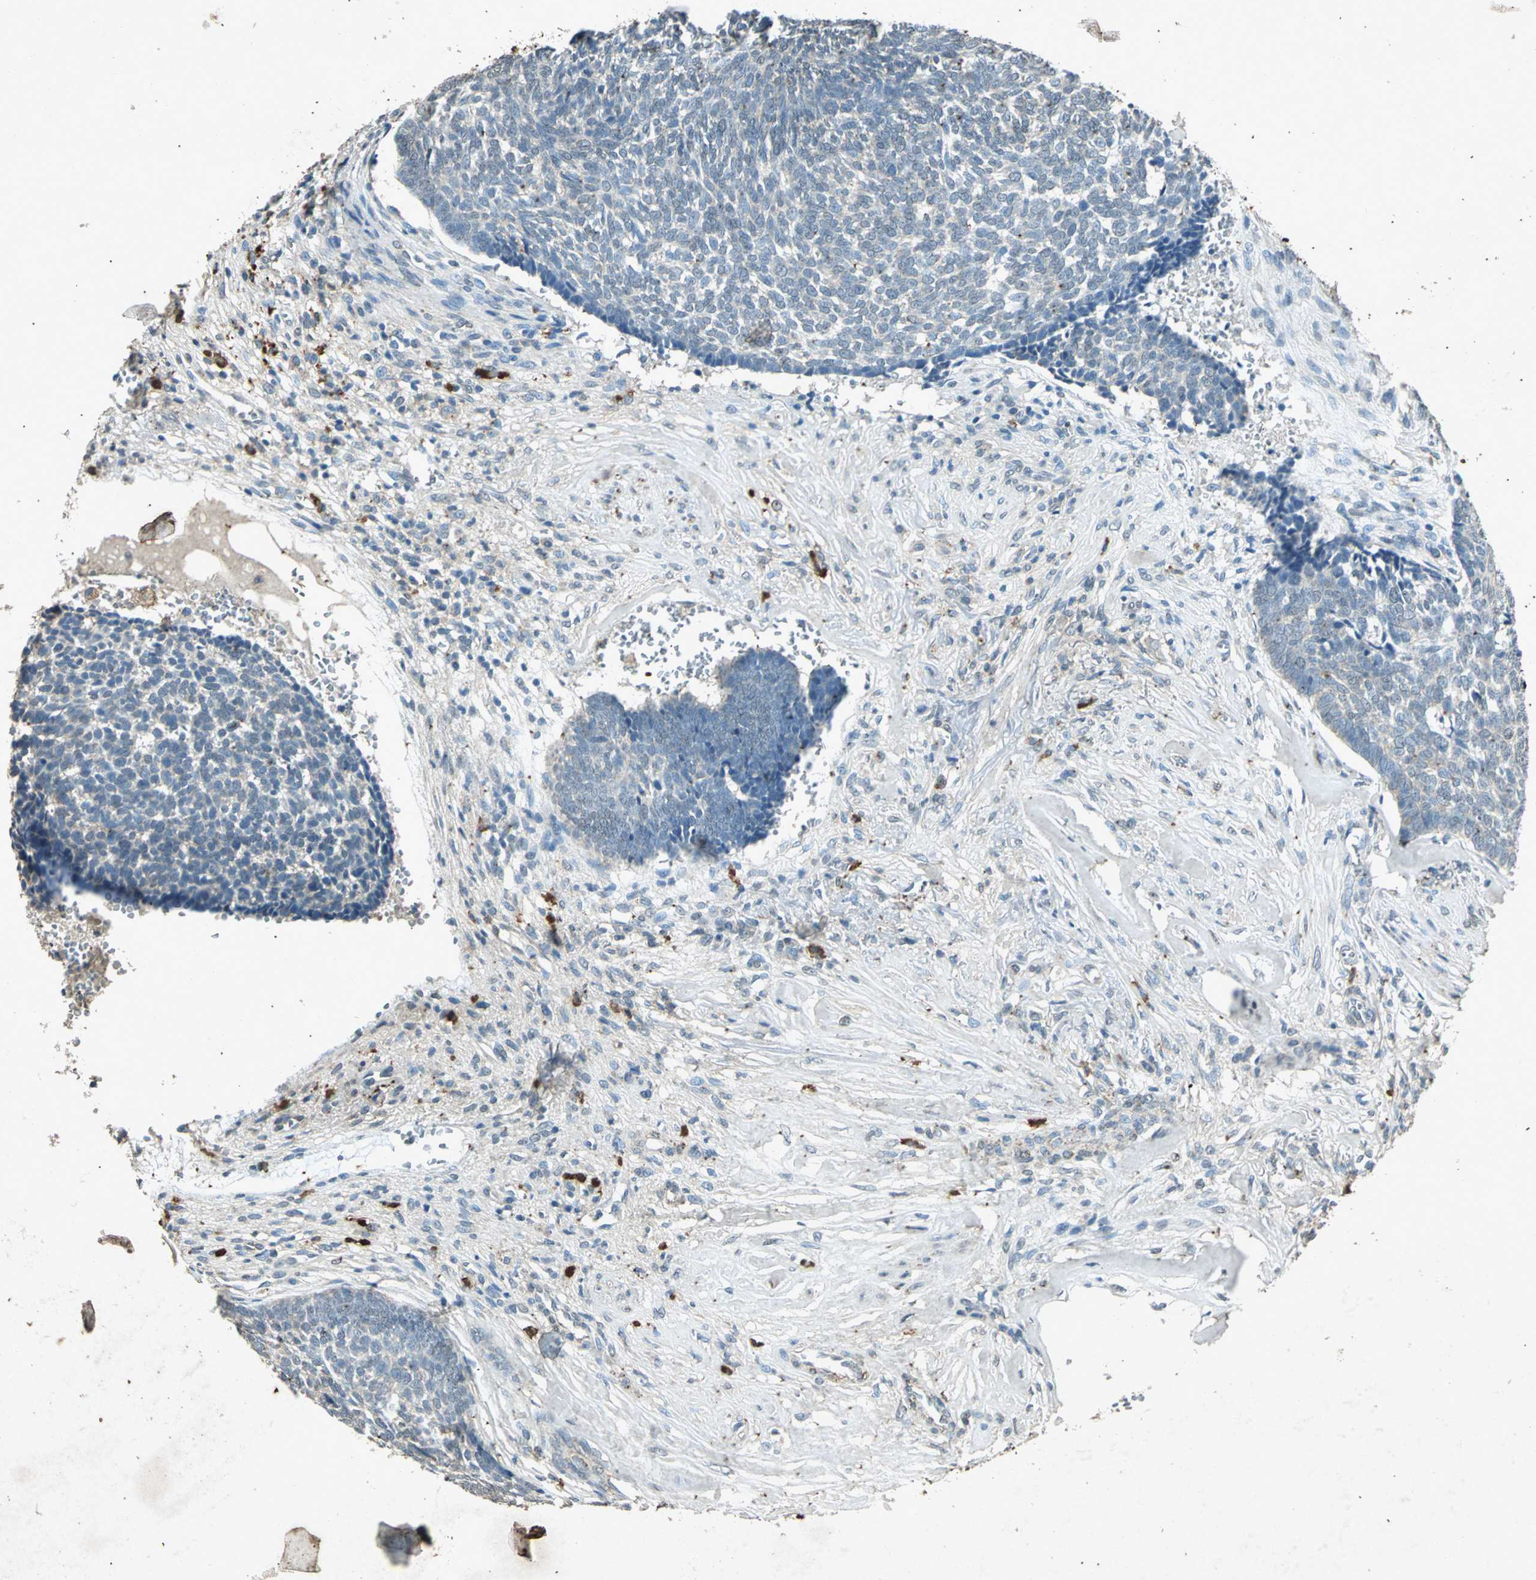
{"staining": {"intensity": "negative", "quantity": "none", "location": "none"}, "tissue": "skin cancer", "cell_type": "Tumor cells", "image_type": "cancer", "snomed": [{"axis": "morphology", "description": "Basal cell carcinoma"}, {"axis": "topography", "description": "Skin"}], "caption": "Tumor cells show no significant staining in skin cancer. Brightfield microscopy of immunohistochemistry (IHC) stained with DAB (brown) and hematoxylin (blue), captured at high magnification.", "gene": "PSEN1", "patient": {"sex": "male", "age": 84}}